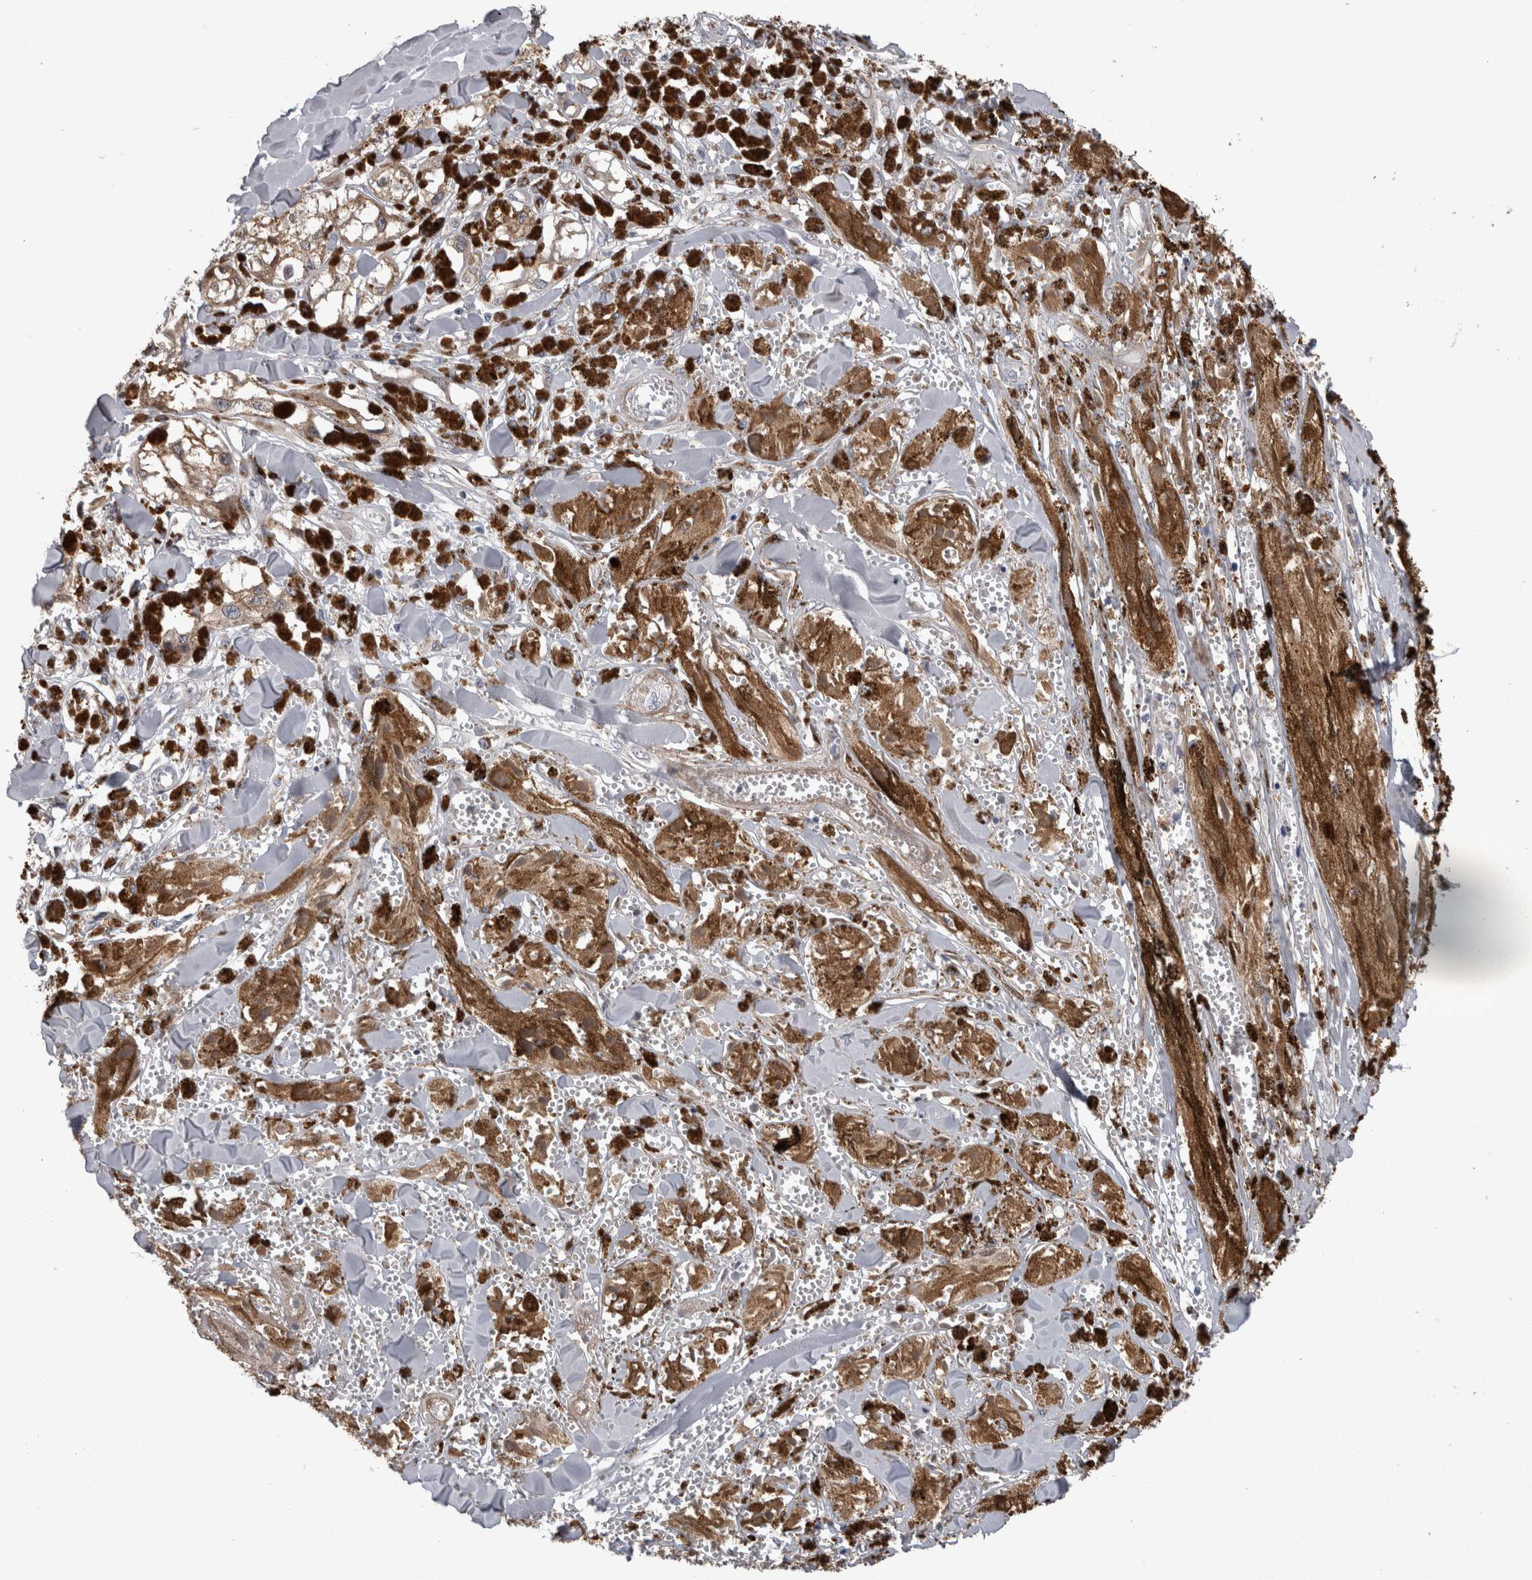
{"staining": {"intensity": "negative", "quantity": "none", "location": "none"}, "tissue": "melanoma", "cell_type": "Tumor cells", "image_type": "cancer", "snomed": [{"axis": "morphology", "description": "Malignant melanoma, NOS"}, {"axis": "topography", "description": "Skin"}], "caption": "Tumor cells show no significant staining in malignant melanoma.", "gene": "STC1", "patient": {"sex": "male", "age": 88}}